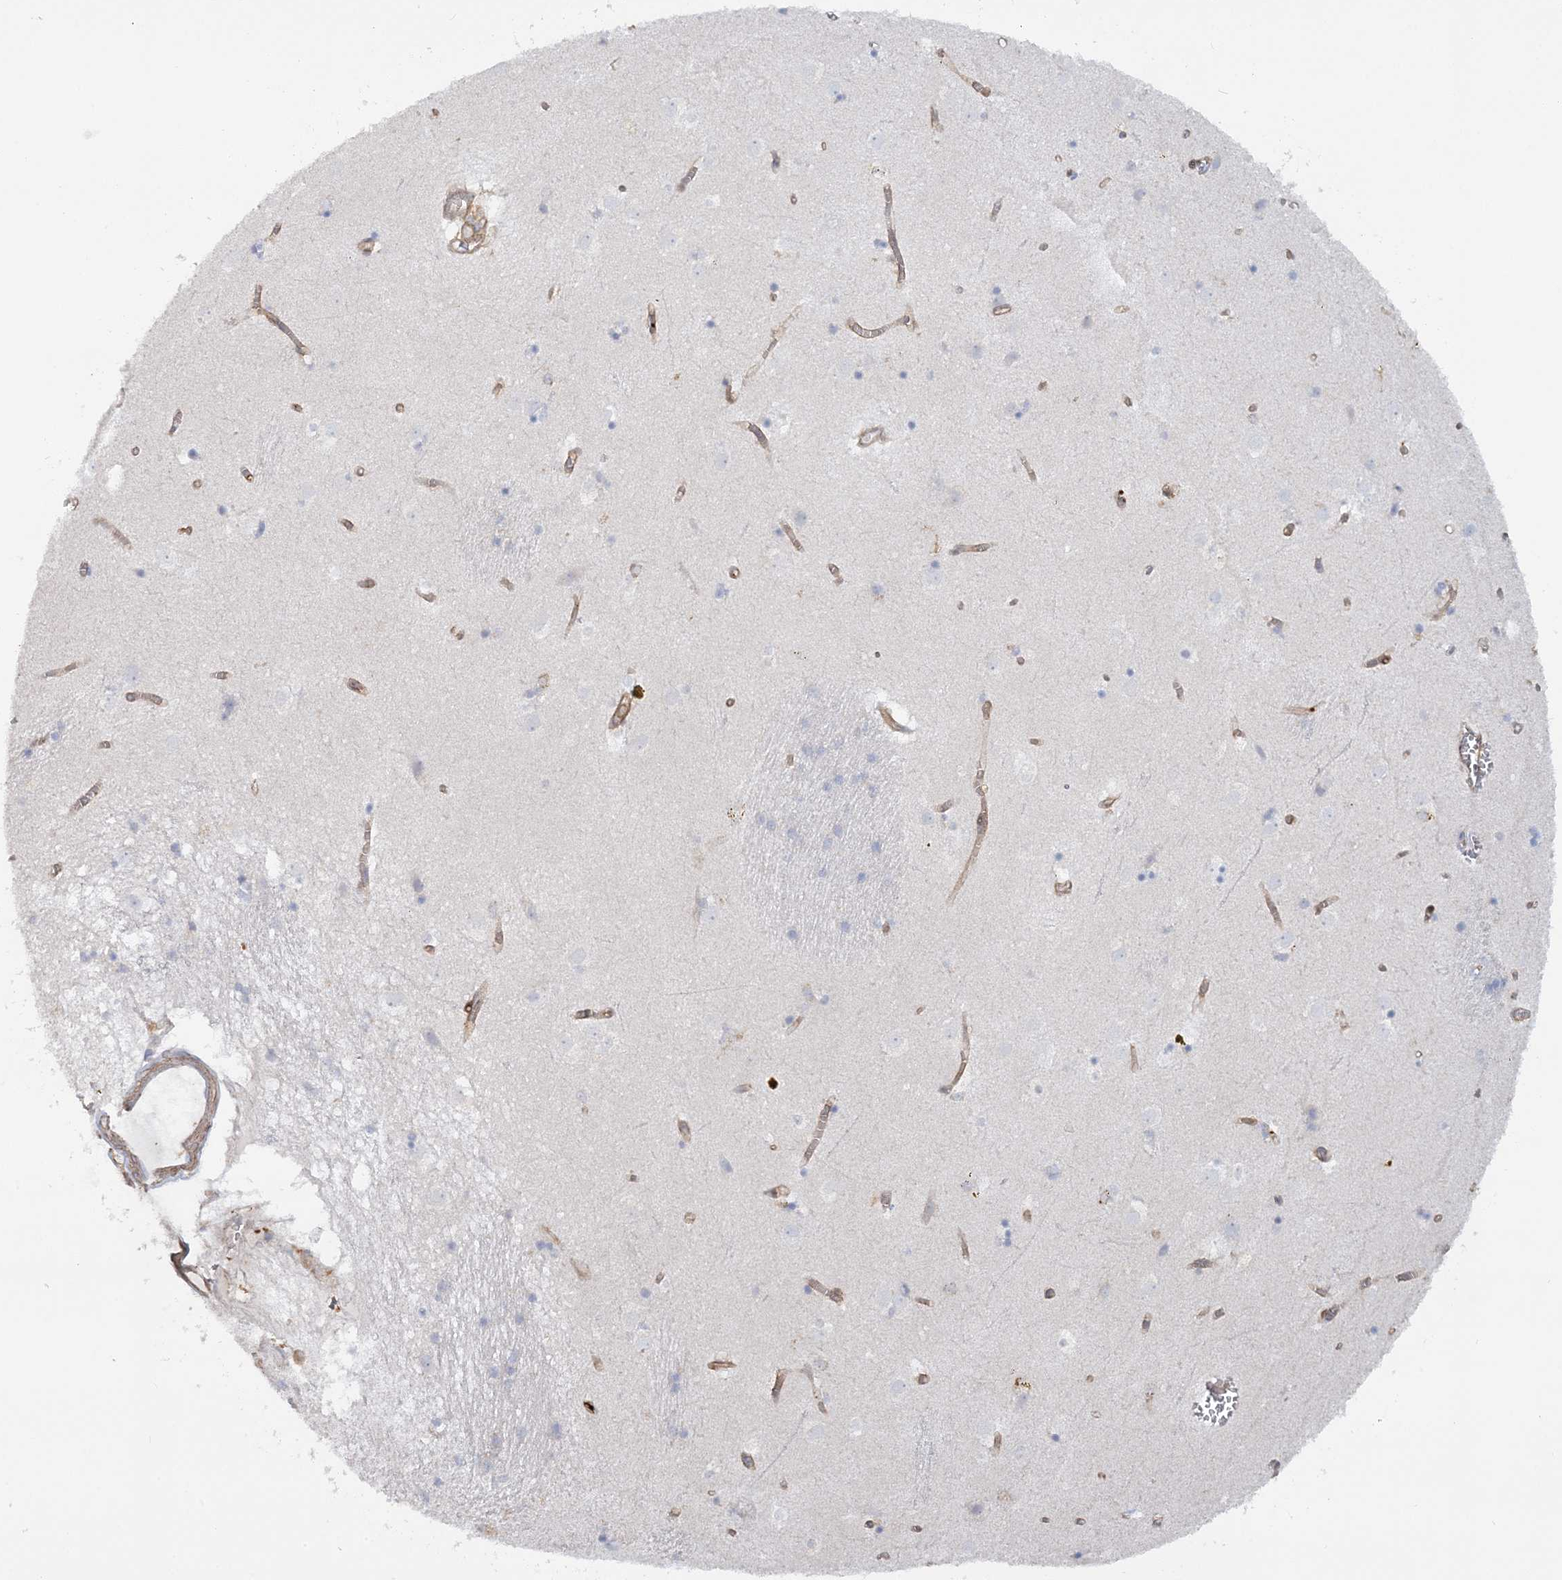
{"staining": {"intensity": "negative", "quantity": "none", "location": "none"}, "tissue": "caudate", "cell_type": "Glial cells", "image_type": "normal", "snomed": [{"axis": "morphology", "description": "Normal tissue, NOS"}, {"axis": "topography", "description": "Lateral ventricle wall"}], "caption": "The histopathology image shows no significant staining in glial cells of caudate.", "gene": "CUEDC2", "patient": {"sex": "male", "age": 70}}